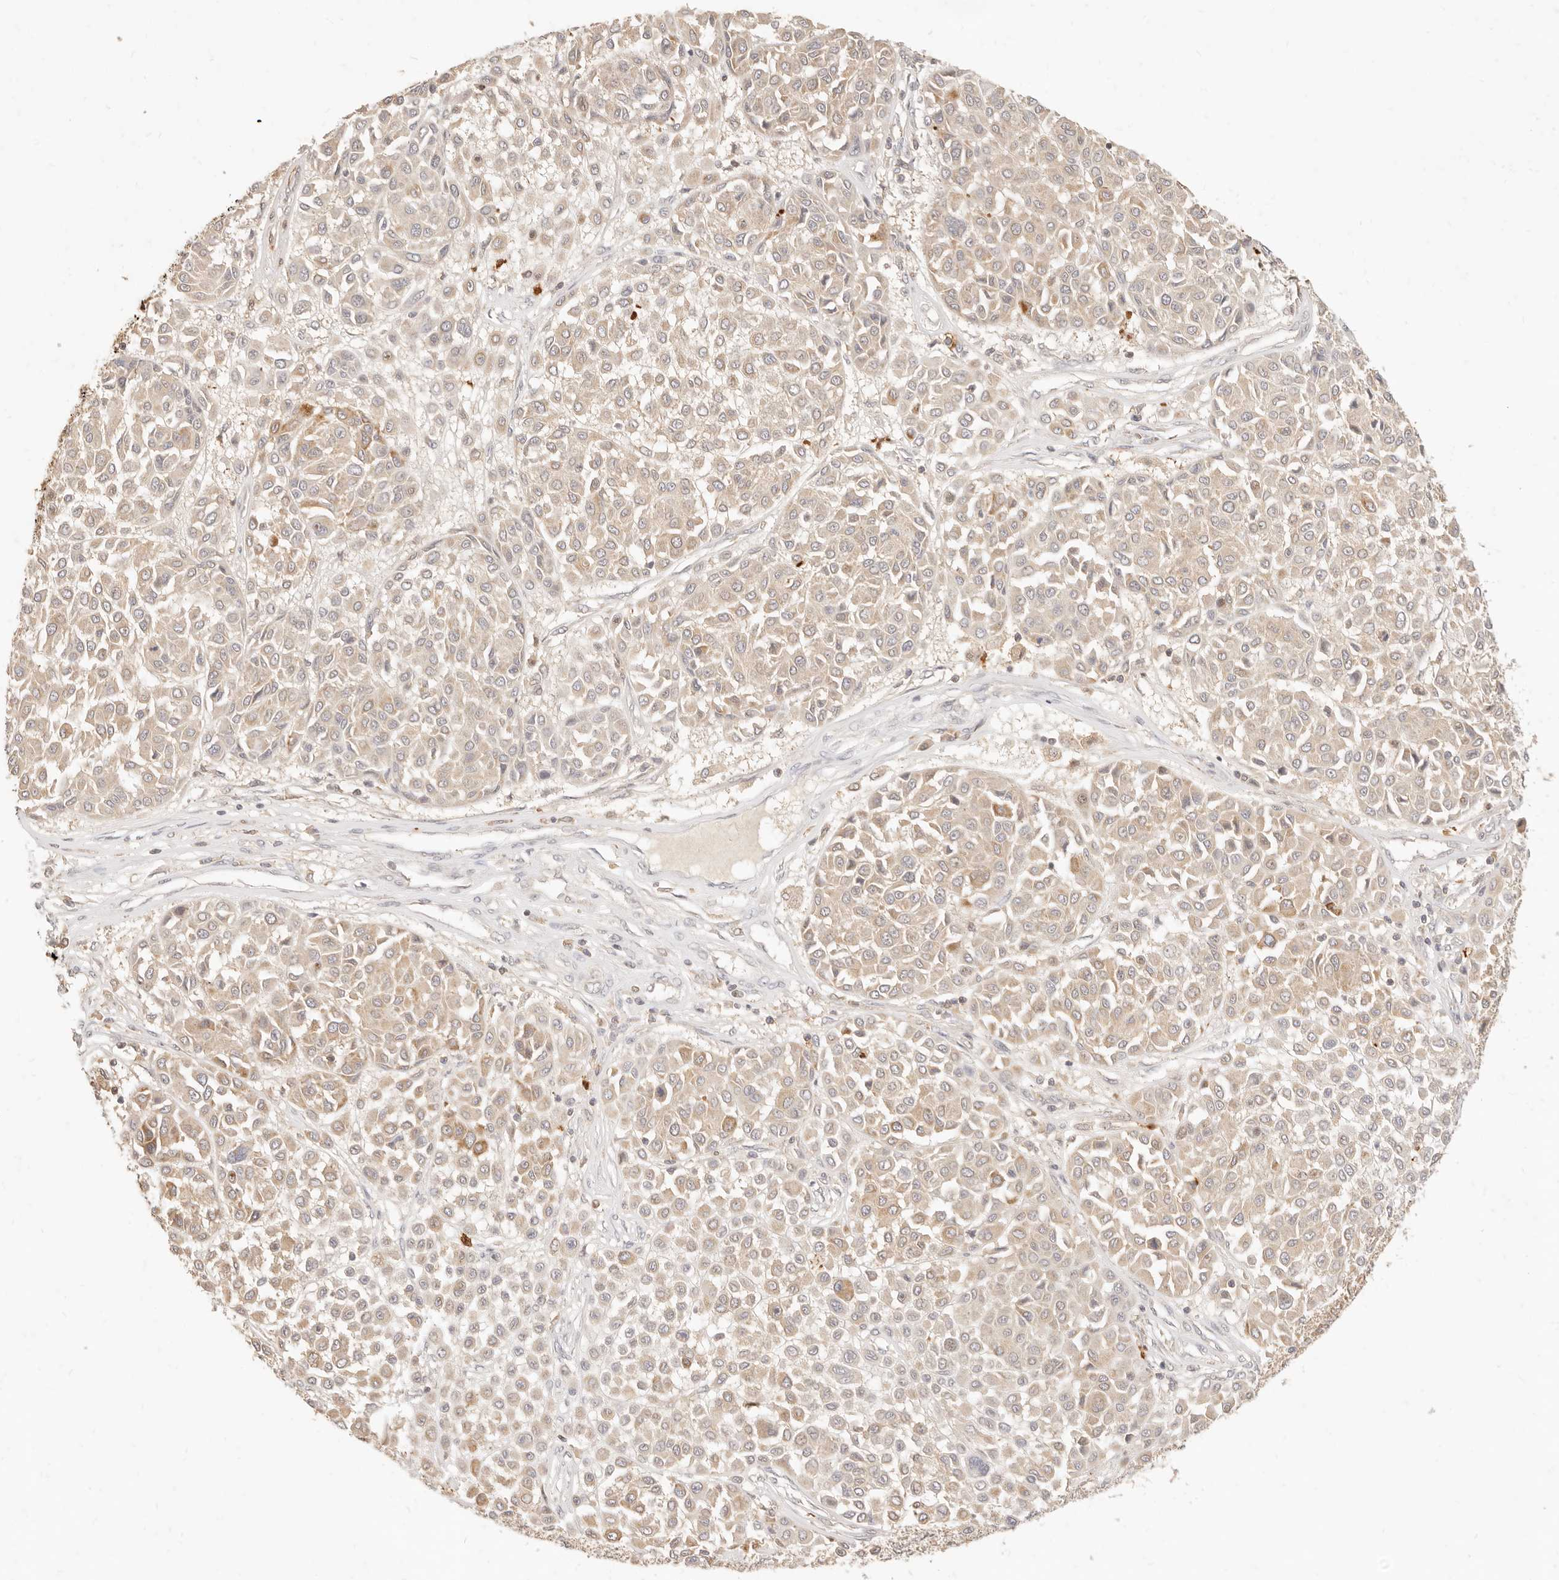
{"staining": {"intensity": "weak", "quantity": ">75%", "location": "cytoplasmic/membranous"}, "tissue": "melanoma", "cell_type": "Tumor cells", "image_type": "cancer", "snomed": [{"axis": "morphology", "description": "Malignant melanoma, Metastatic site"}, {"axis": "topography", "description": "Soft tissue"}], "caption": "A brown stain labels weak cytoplasmic/membranous expression of a protein in human melanoma tumor cells.", "gene": "TMTC2", "patient": {"sex": "male", "age": 41}}